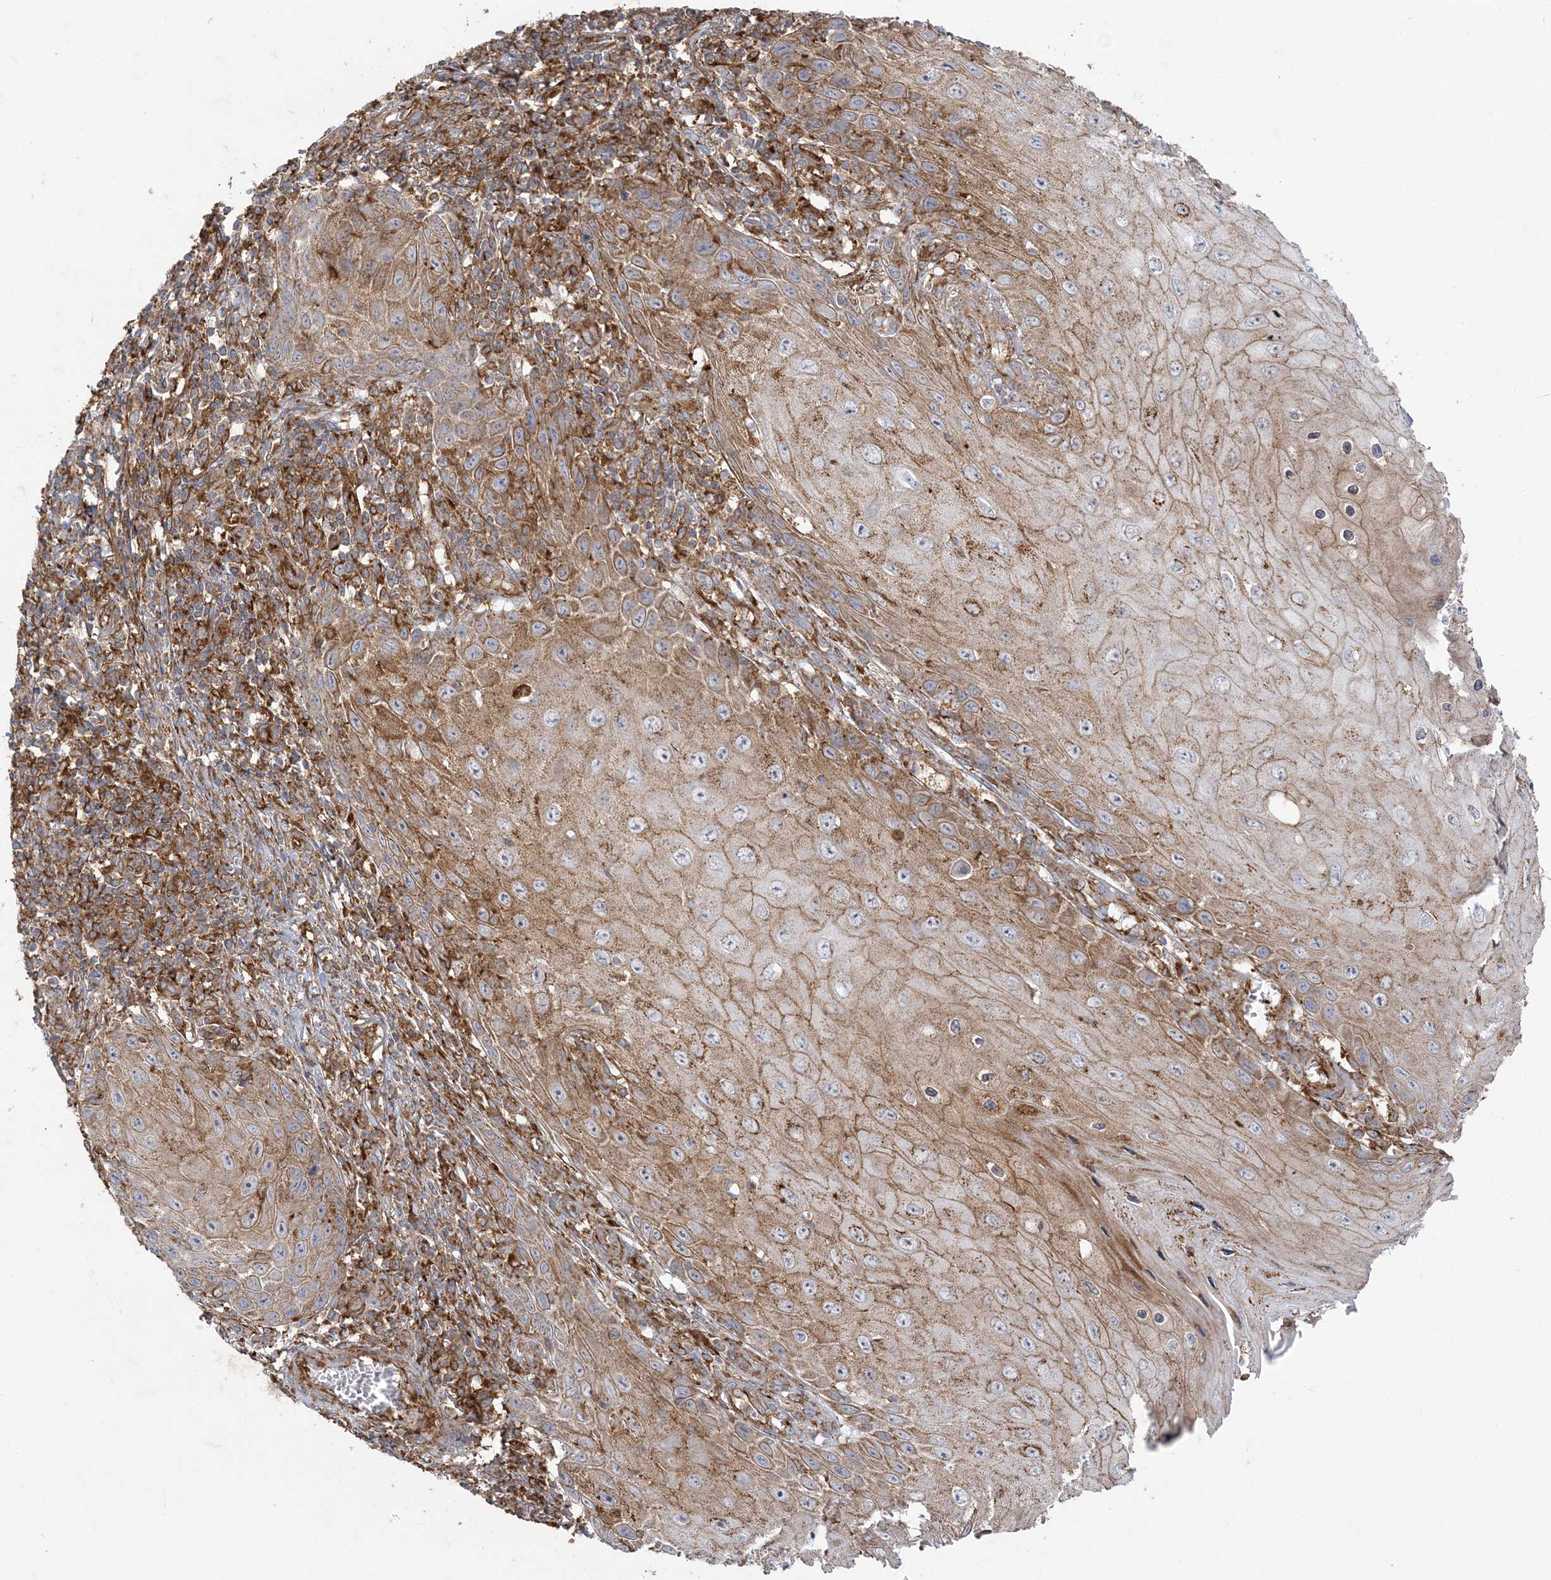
{"staining": {"intensity": "moderate", "quantity": ">75%", "location": "cytoplasmic/membranous"}, "tissue": "skin cancer", "cell_type": "Tumor cells", "image_type": "cancer", "snomed": [{"axis": "morphology", "description": "Squamous cell carcinoma, NOS"}, {"axis": "topography", "description": "Skin"}], "caption": "Human skin cancer stained for a protein (brown) demonstrates moderate cytoplasmic/membranous positive staining in about >75% of tumor cells.", "gene": "DERL3", "patient": {"sex": "female", "age": 73}}